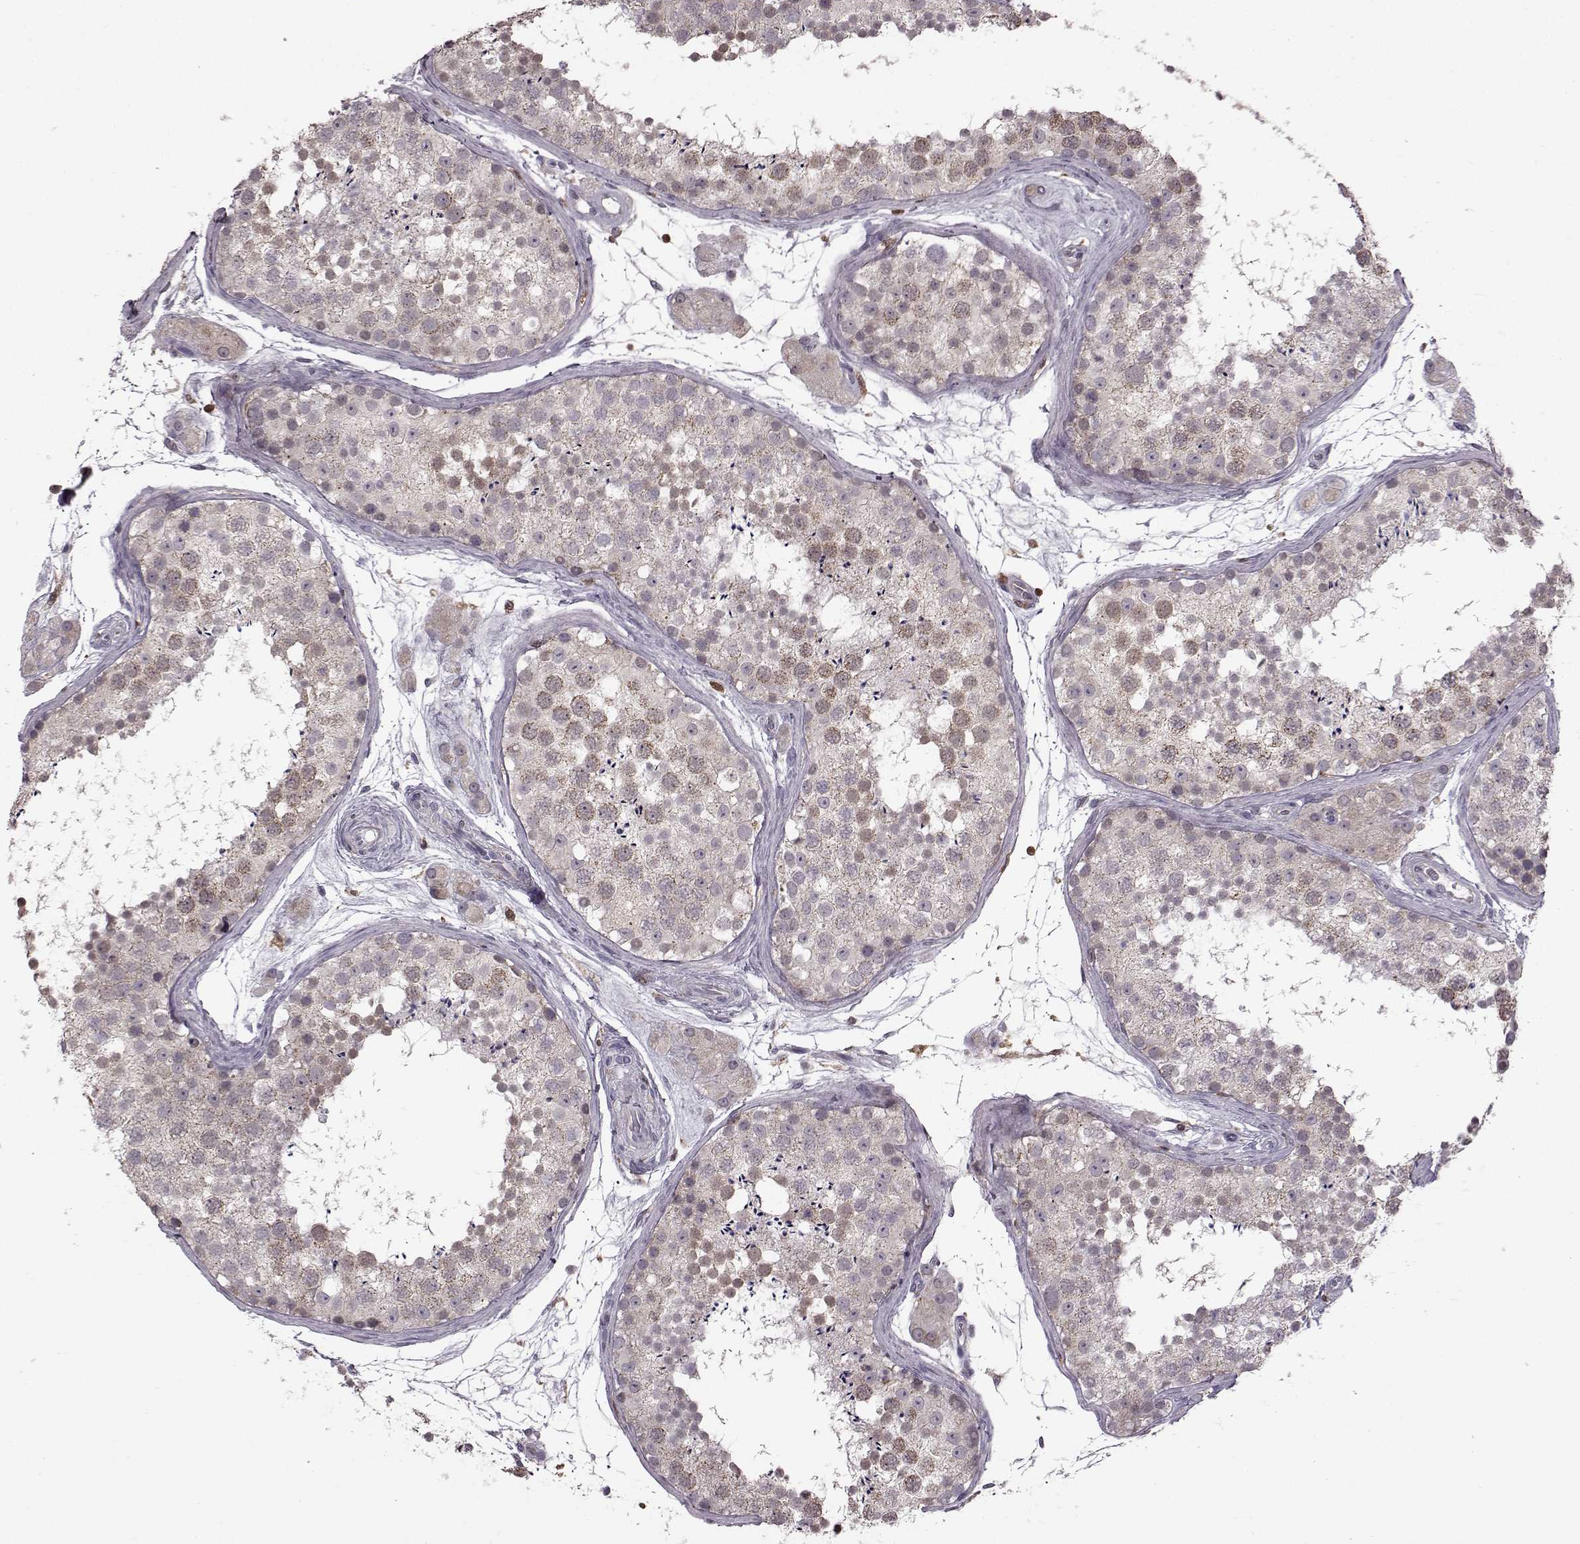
{"staining": {"intensity": "negative", "quantity": "none", "location": "none"}, "tissue": "testis", "cell_type": "Cells in seminiferous ducts", "image_type": "normal", "snomed": [{"axis": "morphology", "description": "Normal tissue, NOS"}, {"axis": "topography", "description": "Testis"}], "caption": "Normal testis was stained to show a protein in brown. There is no significant staining in cells in seminiferous ducts. Nuclei are stained in blue.", "gene": "DOK2", "patient": {"sex": "male", "age": 41}}